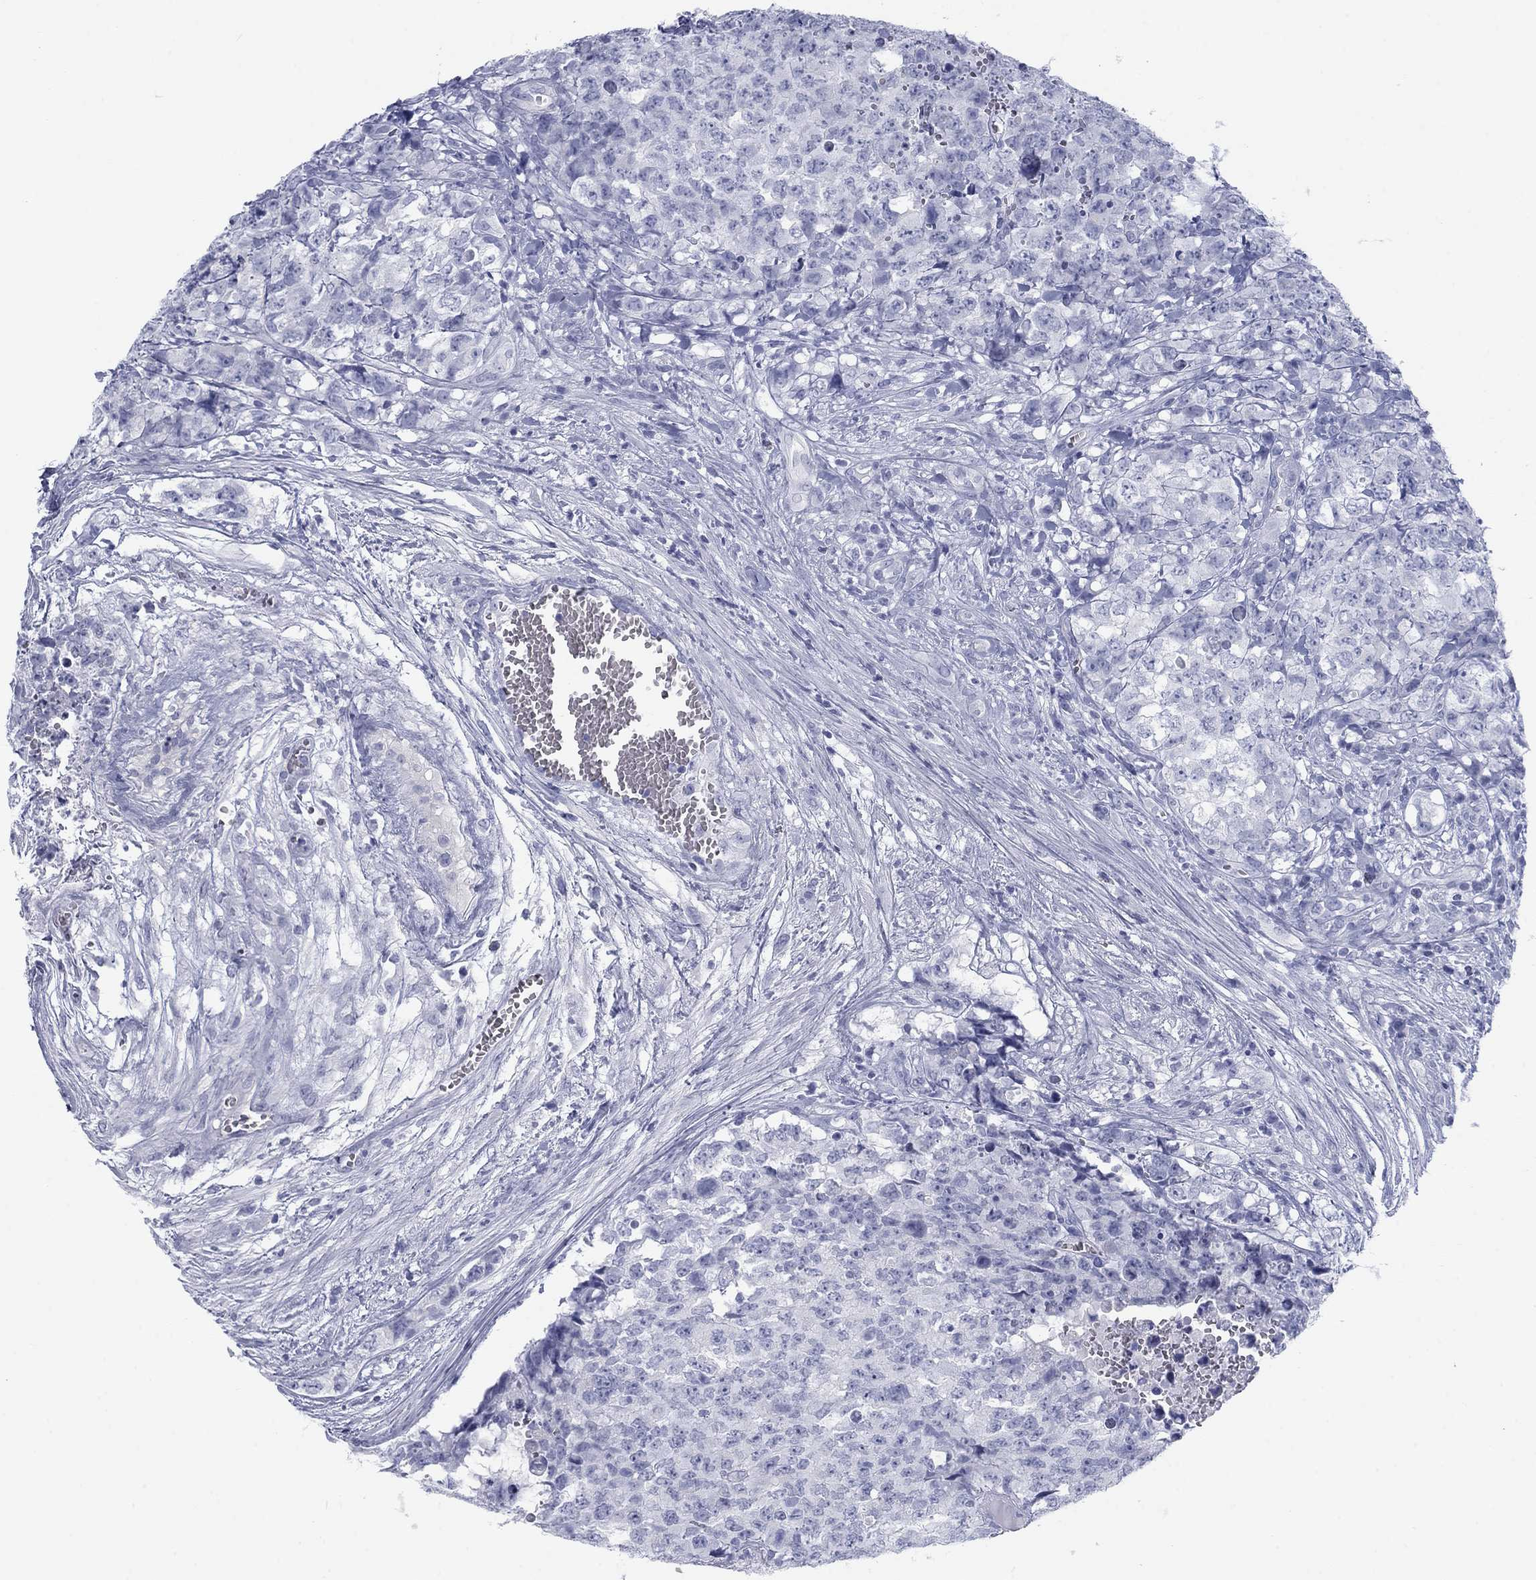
{"staining": {"intensity": "negative", "quantity": "none", "location": "none"}, "tissue": "testis cancer", "cell_type": "Tumor cells", "image_type": "cancer", "snomed": [{"axis": "morphology", "description": "Carcinoma, Embryonal, NOS"}, {"axis": "topography", "description": "Testis"}], "caption": "This is an IHC image of embryonal carcinoma (testis). There is no positivity in tumor cells.", "gene": "CALB1", "patient": {"sex": "male", "age": 23}}